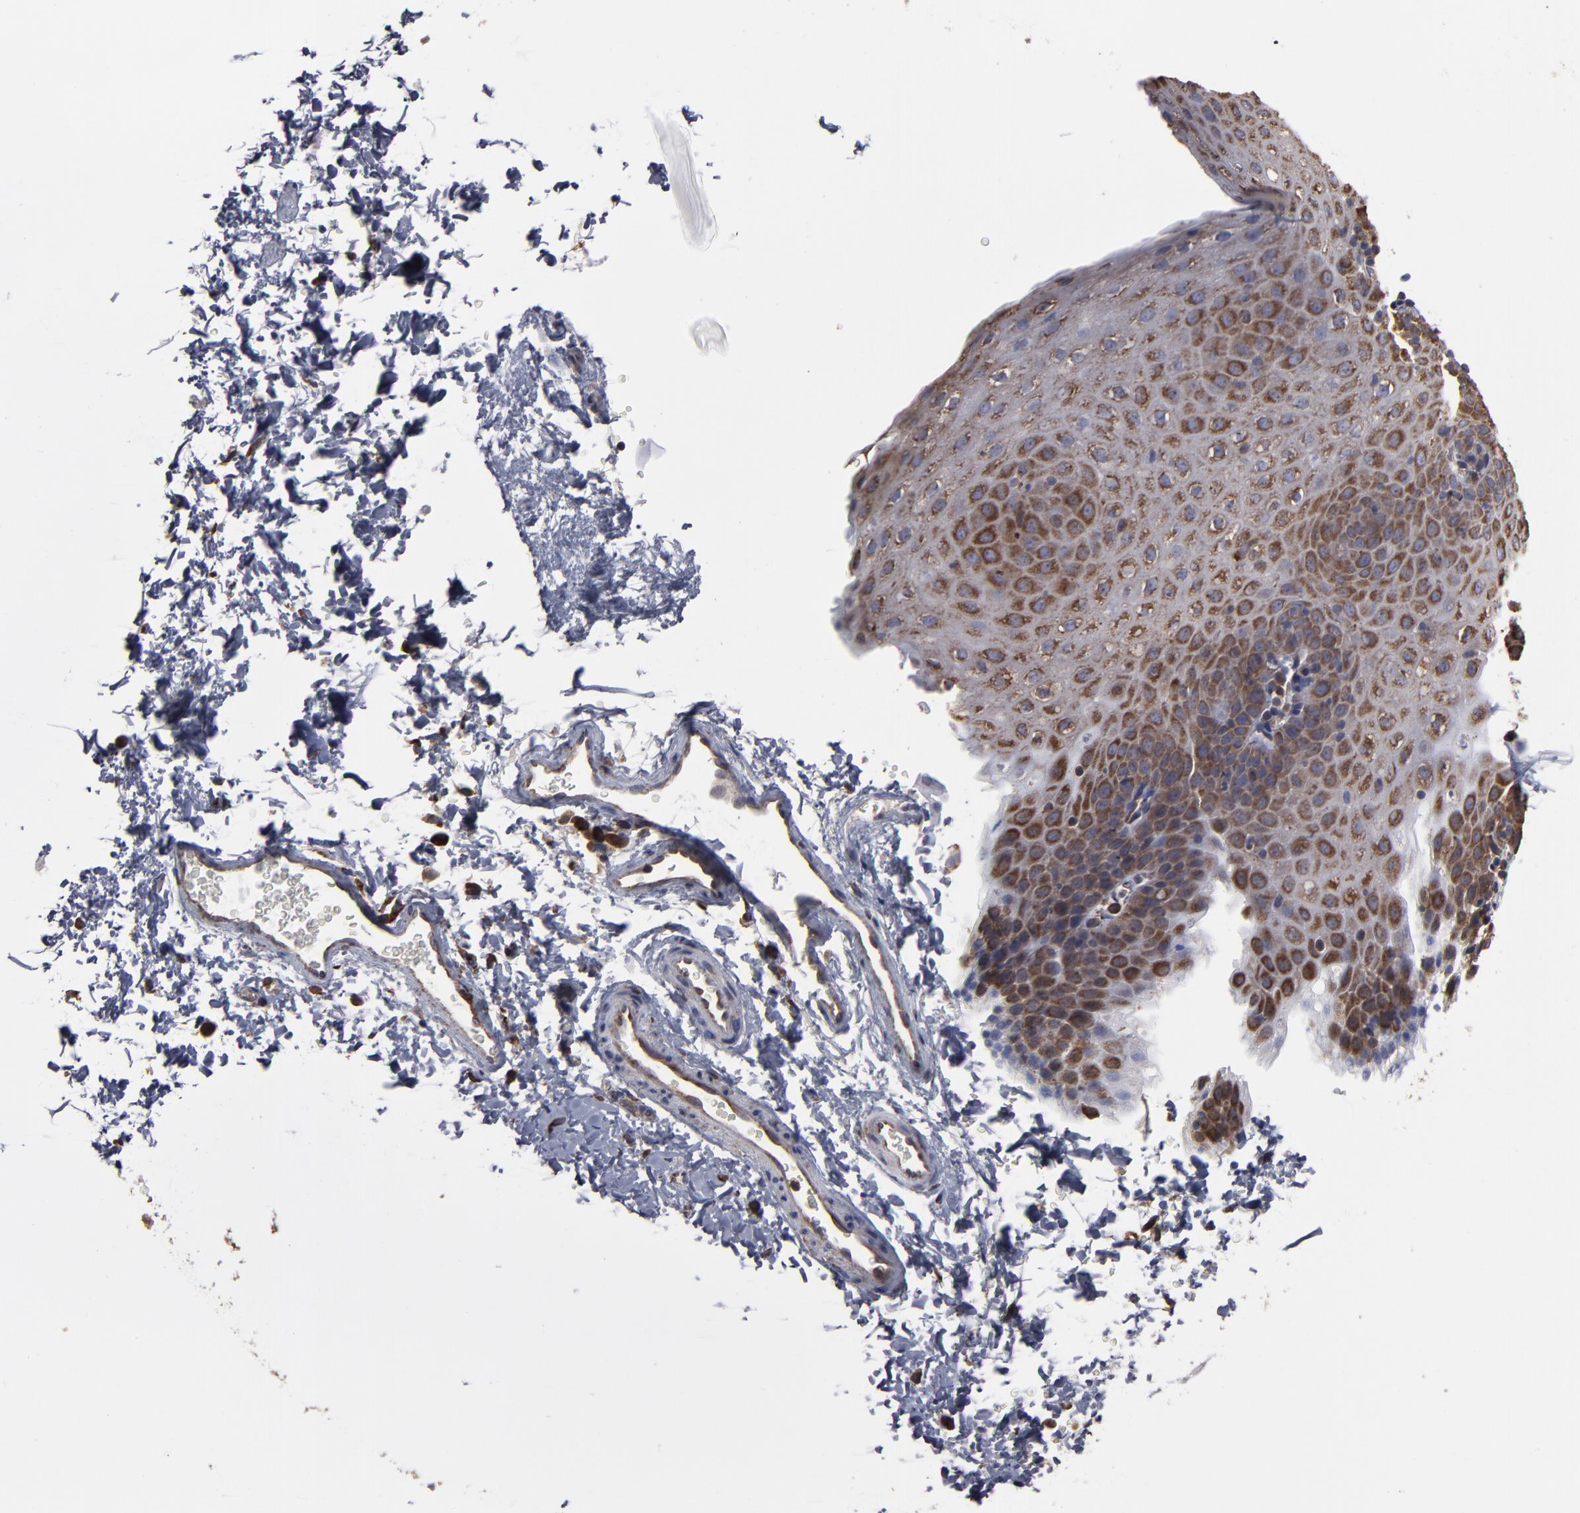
{"staining": {"intensity": "moderate", "quantity": "25%-75%", "location": "cytoplasmic/membranous"}, "tissue": "esophagus", "cell_type": "Squamous epithelial cells", "image_type": "normal", "snomed": [{"axis": "morphology", "description": "Normal tissue, NOS"}, {"axis": "topography", "description": "Esophagus"}], "caption": "An image of esophagus stained for a protein shows moderate cytoplasmic/membranous brown staining in squamous epithelial cells. Using DAB (brown) and hematoxylin (blue) stains, captured at high magnification using brightfield microscopy.", "gene": "SND1", "patient": {"sex": "female", "age": 61}}